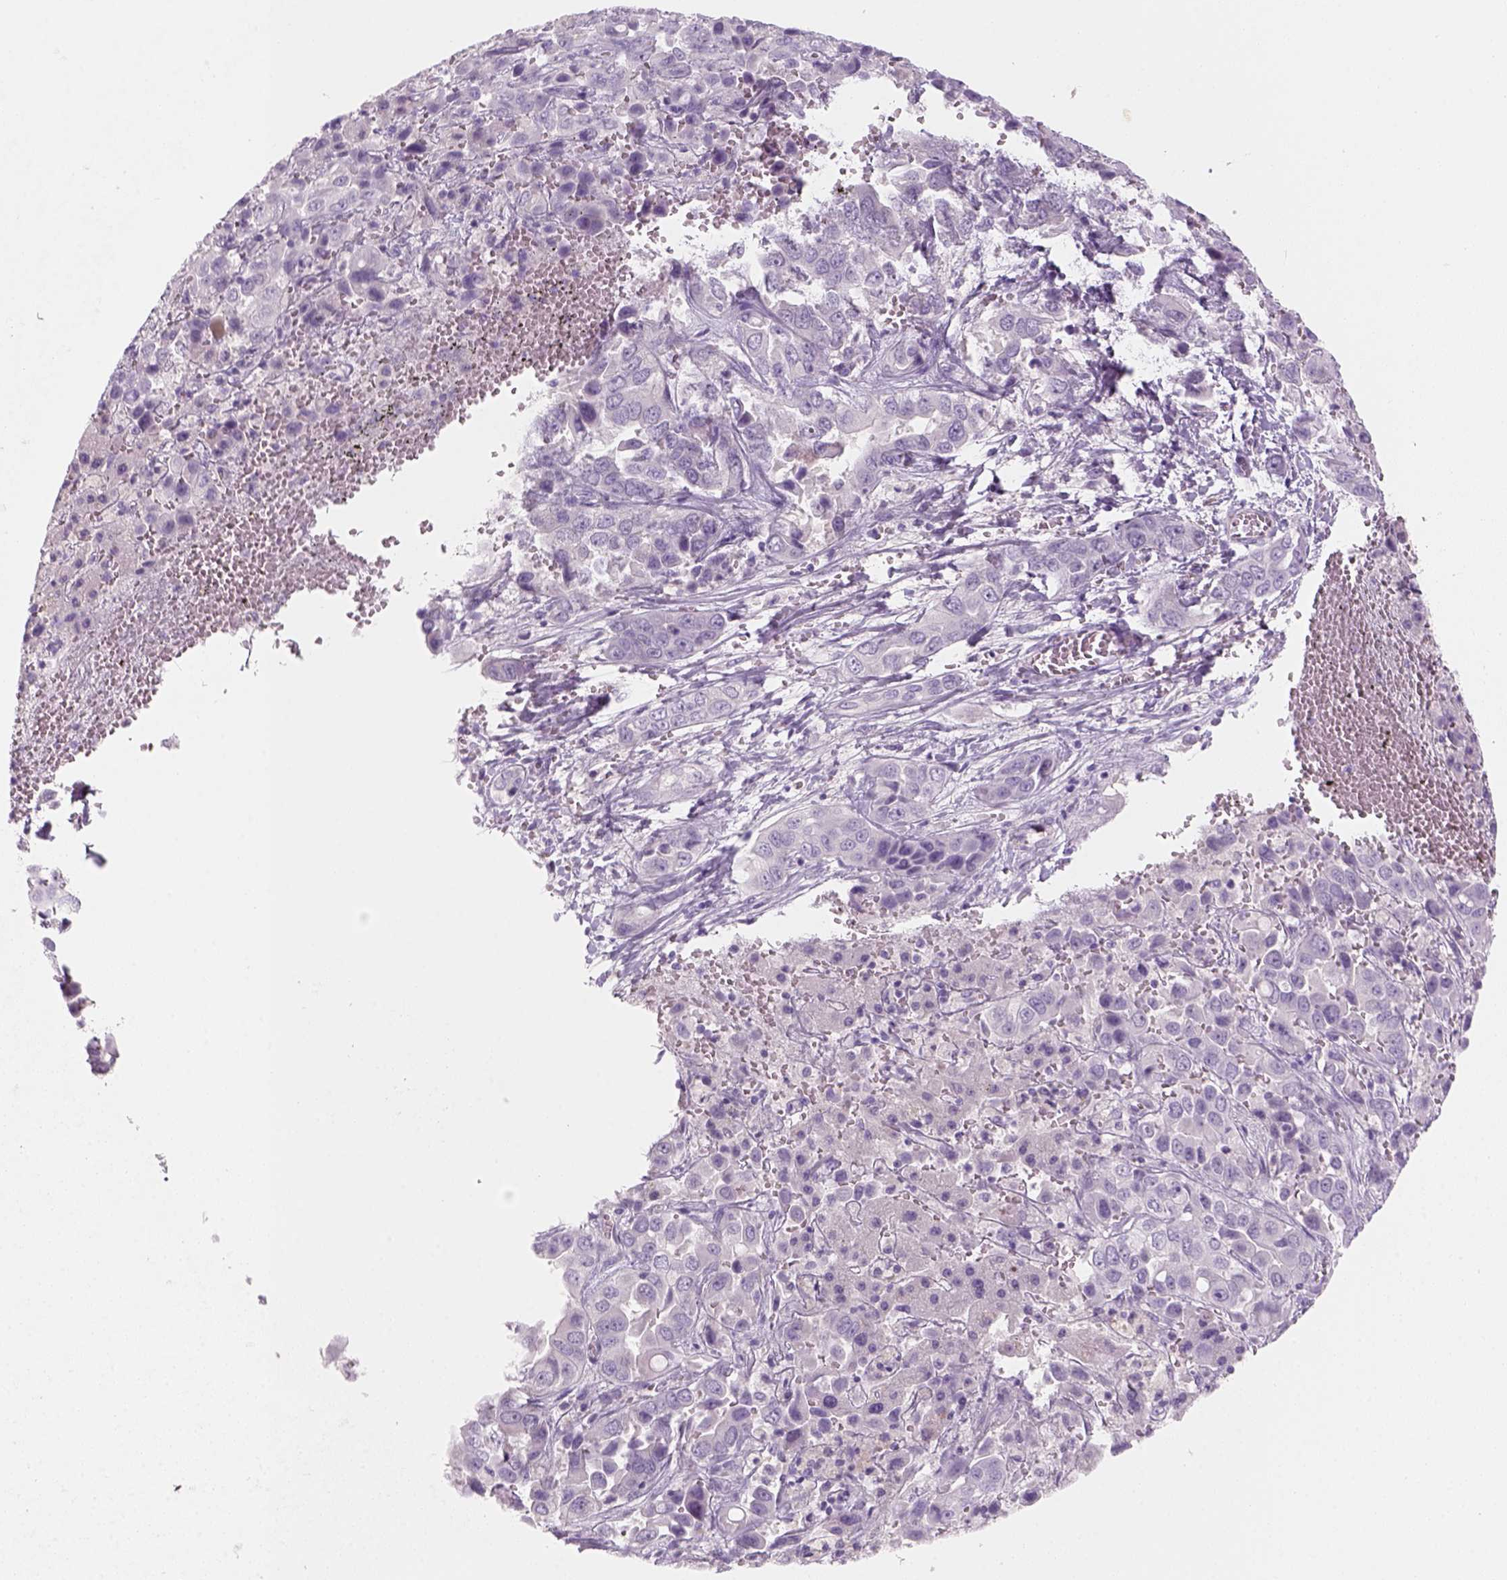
{"staining": {"intensity": "negative", "quantity": "none", "location": "none"}, "tissue": "liver cancer", "cell_type": "Tumor cells", "image_type": "cancer", "snomed": [{"axis": "morphology", "description": "Cholangiocarcinoma"}, {"axis": "topography", "description": "Liver"}], "caption": "Tumor cells are negative for brown protein staining in cholangiocarcinoma (liver). (Stains: DAB immunohistochemistry with hematoxylin counter stain, Microscopy: brightfield microscopy at high magnification).", "gene": "KRT25", "patient": {"sex": "female", "age": 52}}